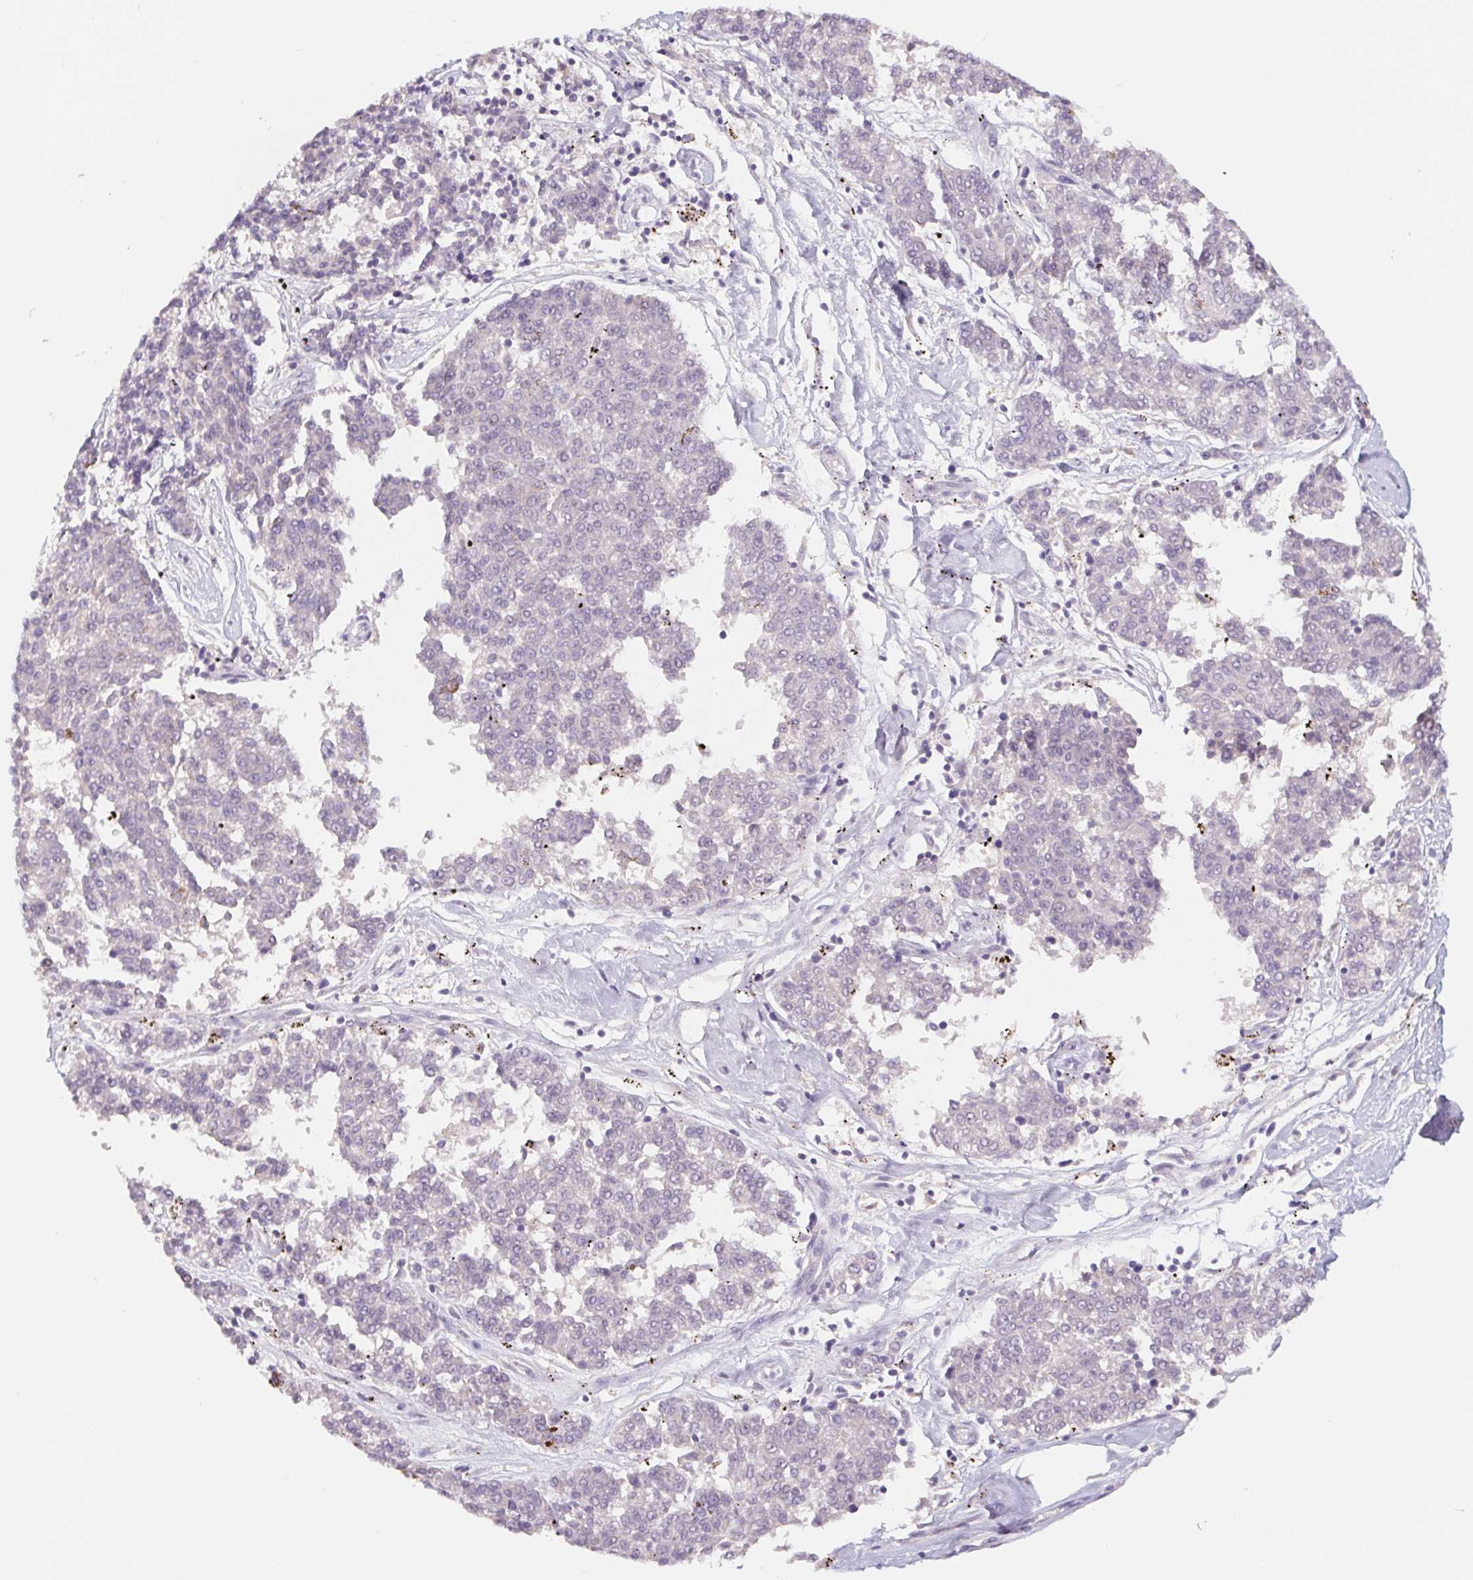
{"staining": {"intensity": "negative", "quantity": "none", "location": "none"}, "tissue": "melanoma", "cell_type": "Tumor cells", "image_type": "cancer", "snomed": [{"axis": "morphology", "description": "Malignant melanoma, NOS"}, {"axis": "topography", "description": "Skin"}], "caption": "Melanoma stained for a protein using IHC exhibits no staining tumor cells.", "gene": "PNMA8B", "patient": {"sex": "female", "age": 72}}